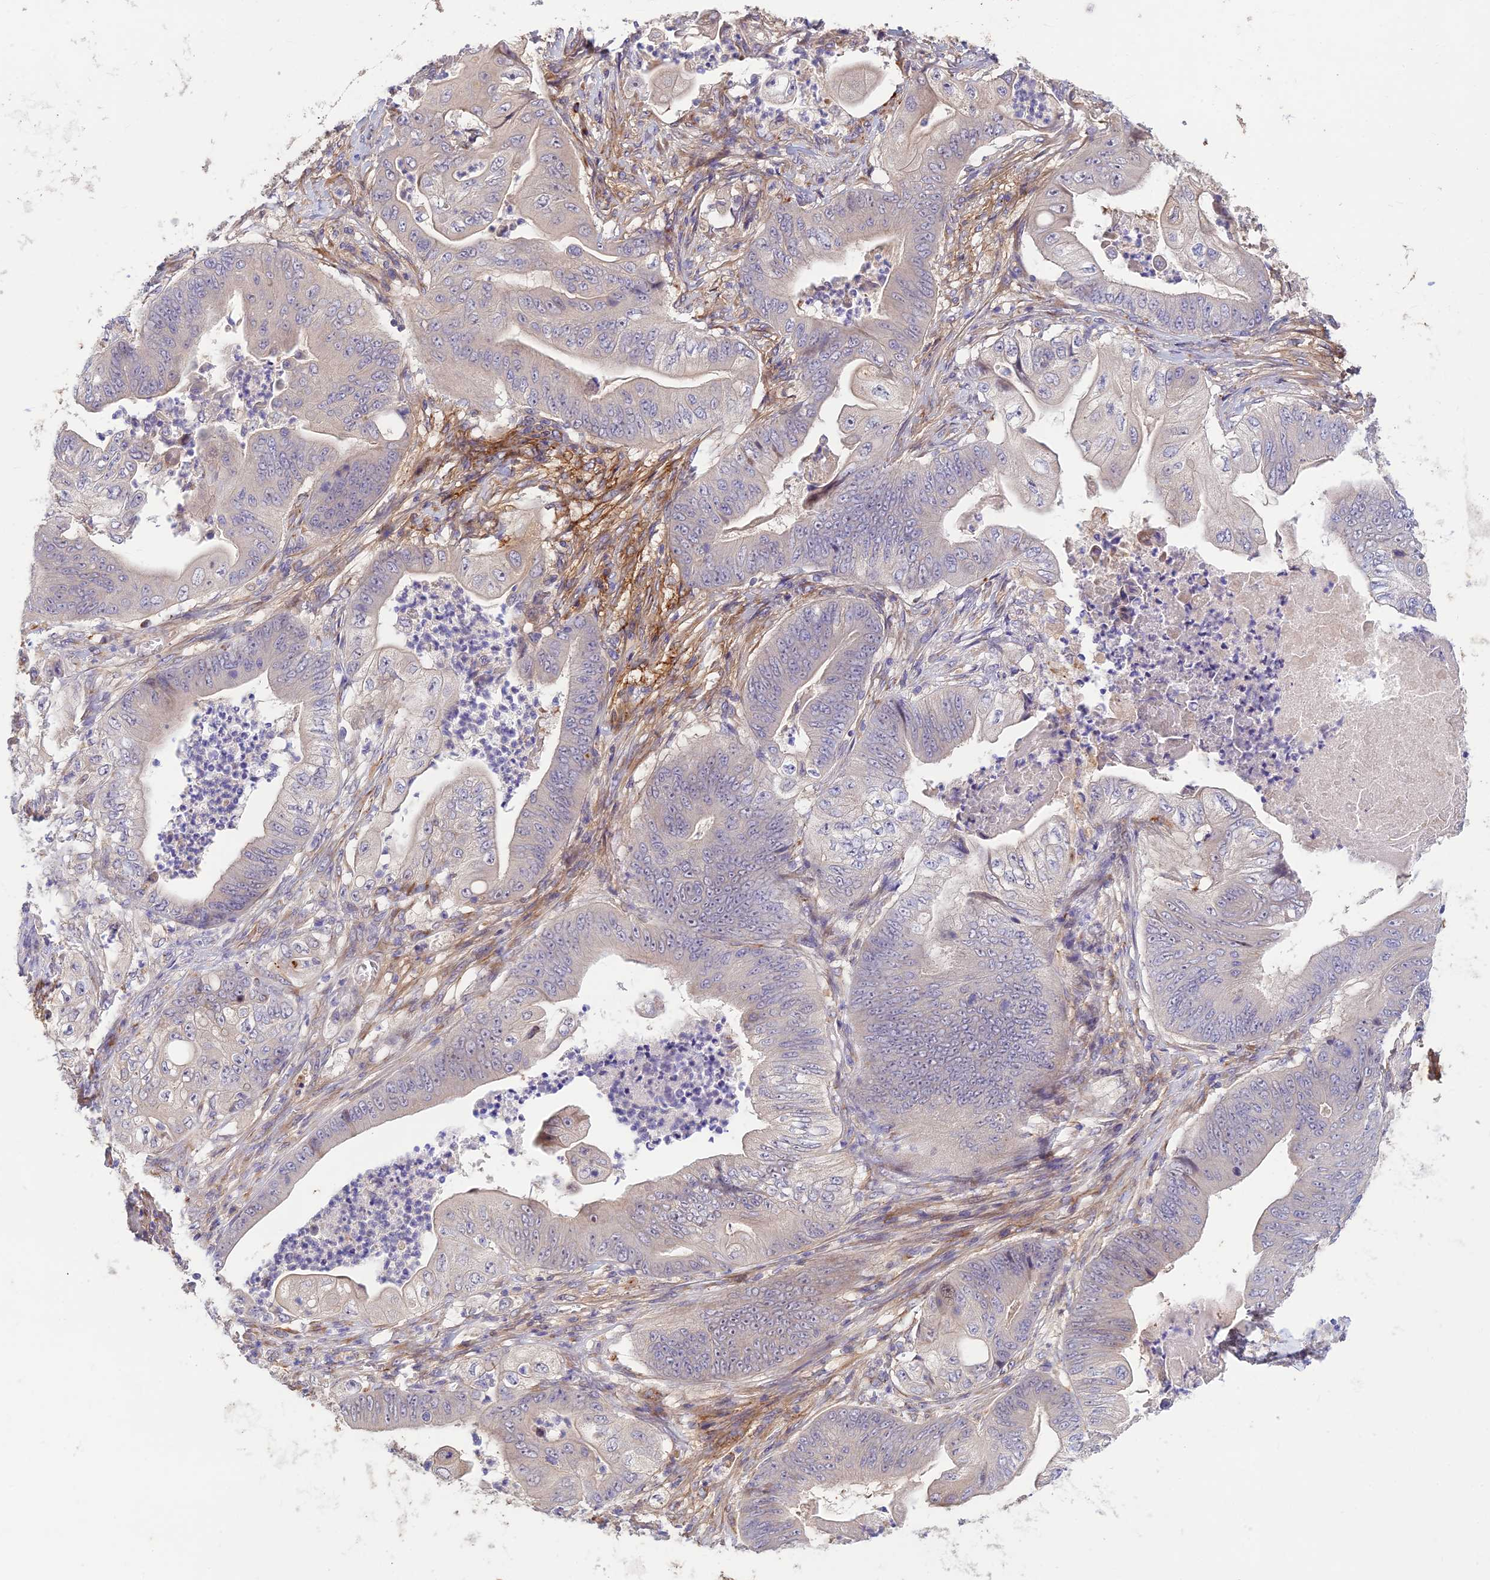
{"staining": {"intensity": "negative", "quantity": "none", "location": "none"}, "tissue": "stomach cancer", "cell_type": "Tumor cells", "image_type": "cancer", "snomed": [{"axis": "morphology", "description": "Adenocarcinoma, NOS"}, {"axis": "topography", "description": "Stomach"}], "caption": "Tumor cells are negative for protein expression in human stomach adenocarcinoma.", "gene": "ST8SIA5", "patient": {"sex": "male", "age": 62}}